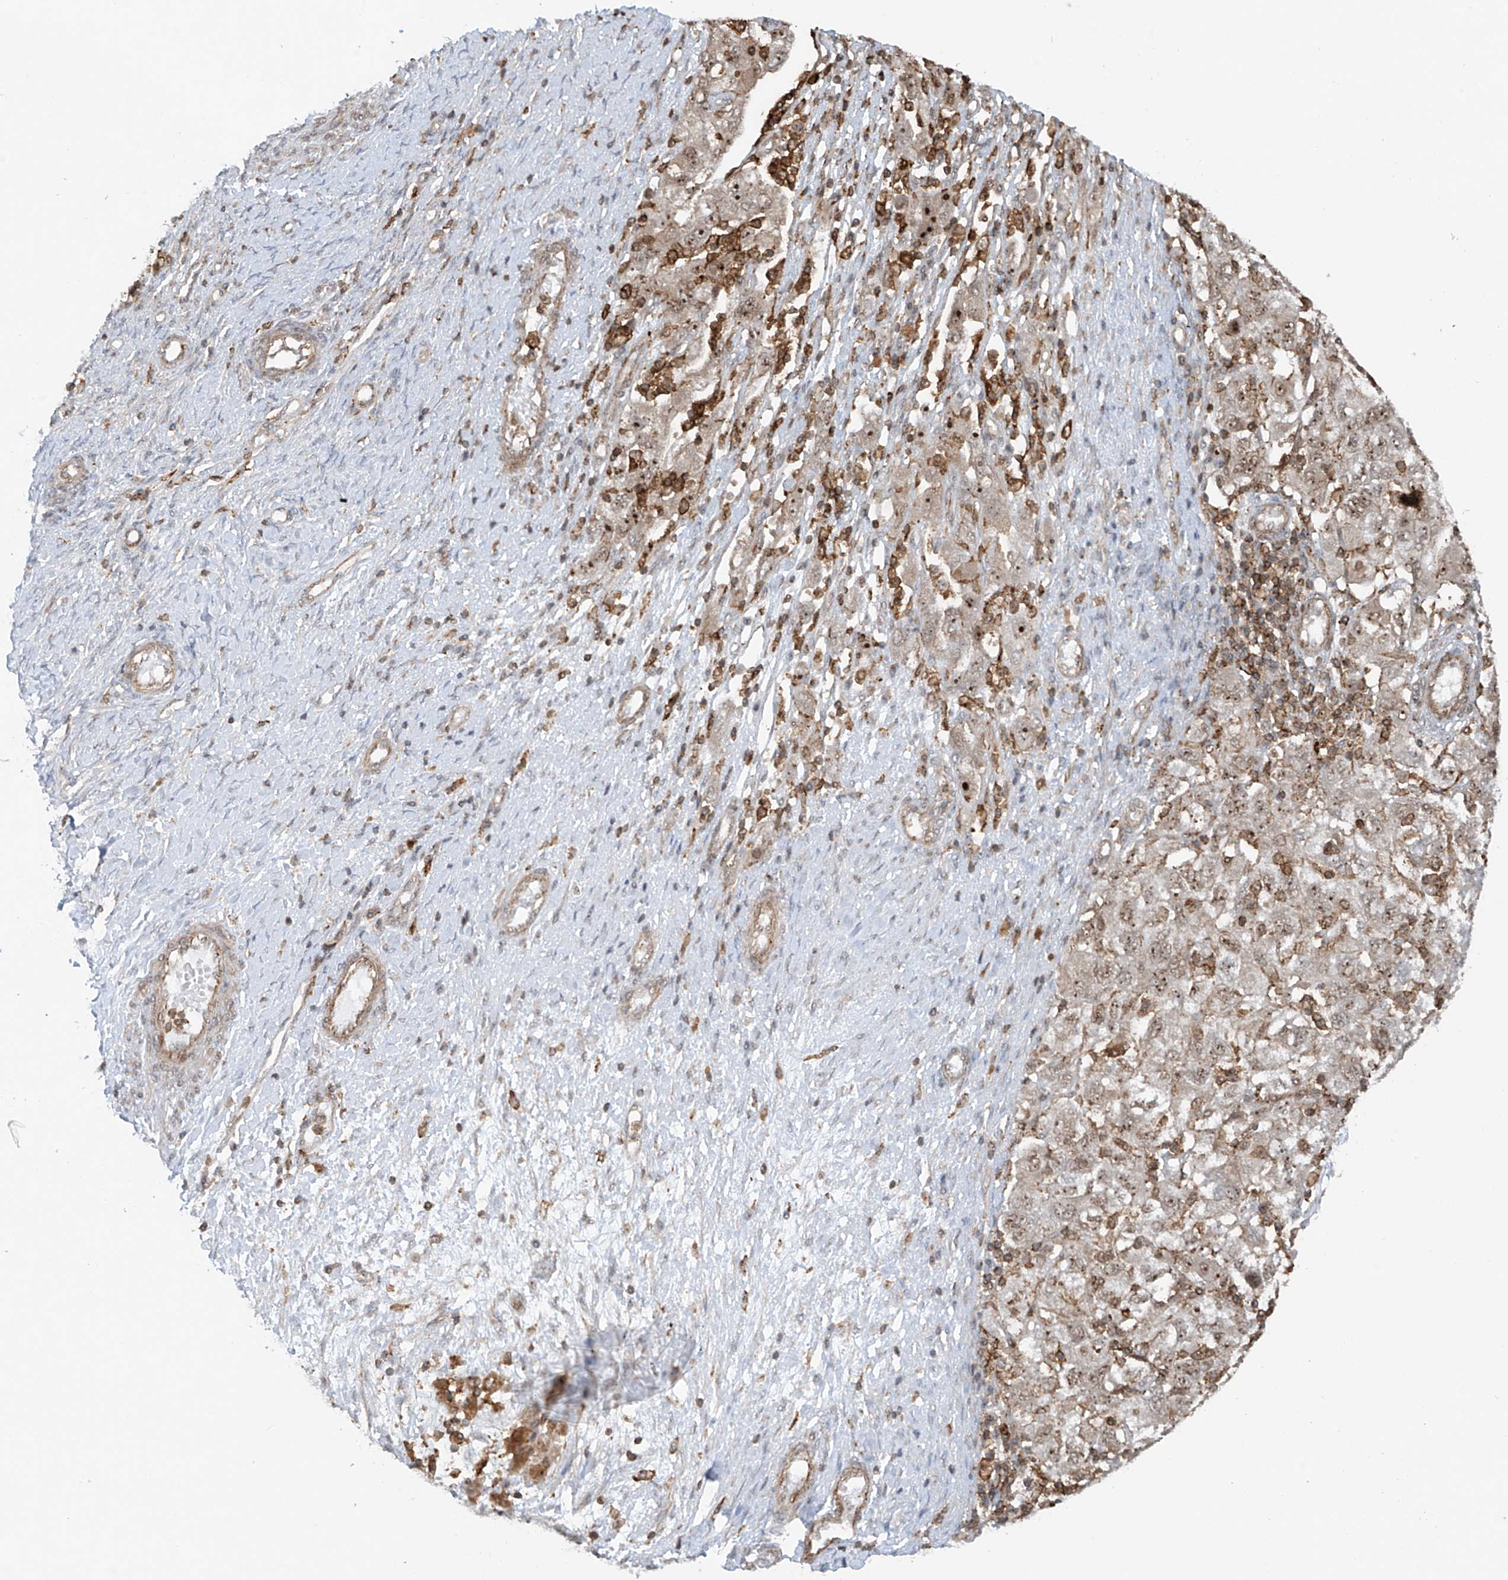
{"staining": {"intensity": "moderate", "quantity": ">75%", "location": "nuclear"}, "tissue": "ovarian cancer", "cell_type": "Tumor cells", "image_type": "cancer", "snomed": [{"axis": "morphology", "description": "Carcinoma, NOS"}, {"axis": "morphology", "description": "Cystadenocarcinoma, serous, NOS"}, {"axis": "topography", "description": "Ovary"}], "caption": "Tumor cells exhibit moderate nuclear staining in about >75% of cells in ovarian cancer.", "gene": "REPIN1", "patient": {"sex": "female", "age": 69}}